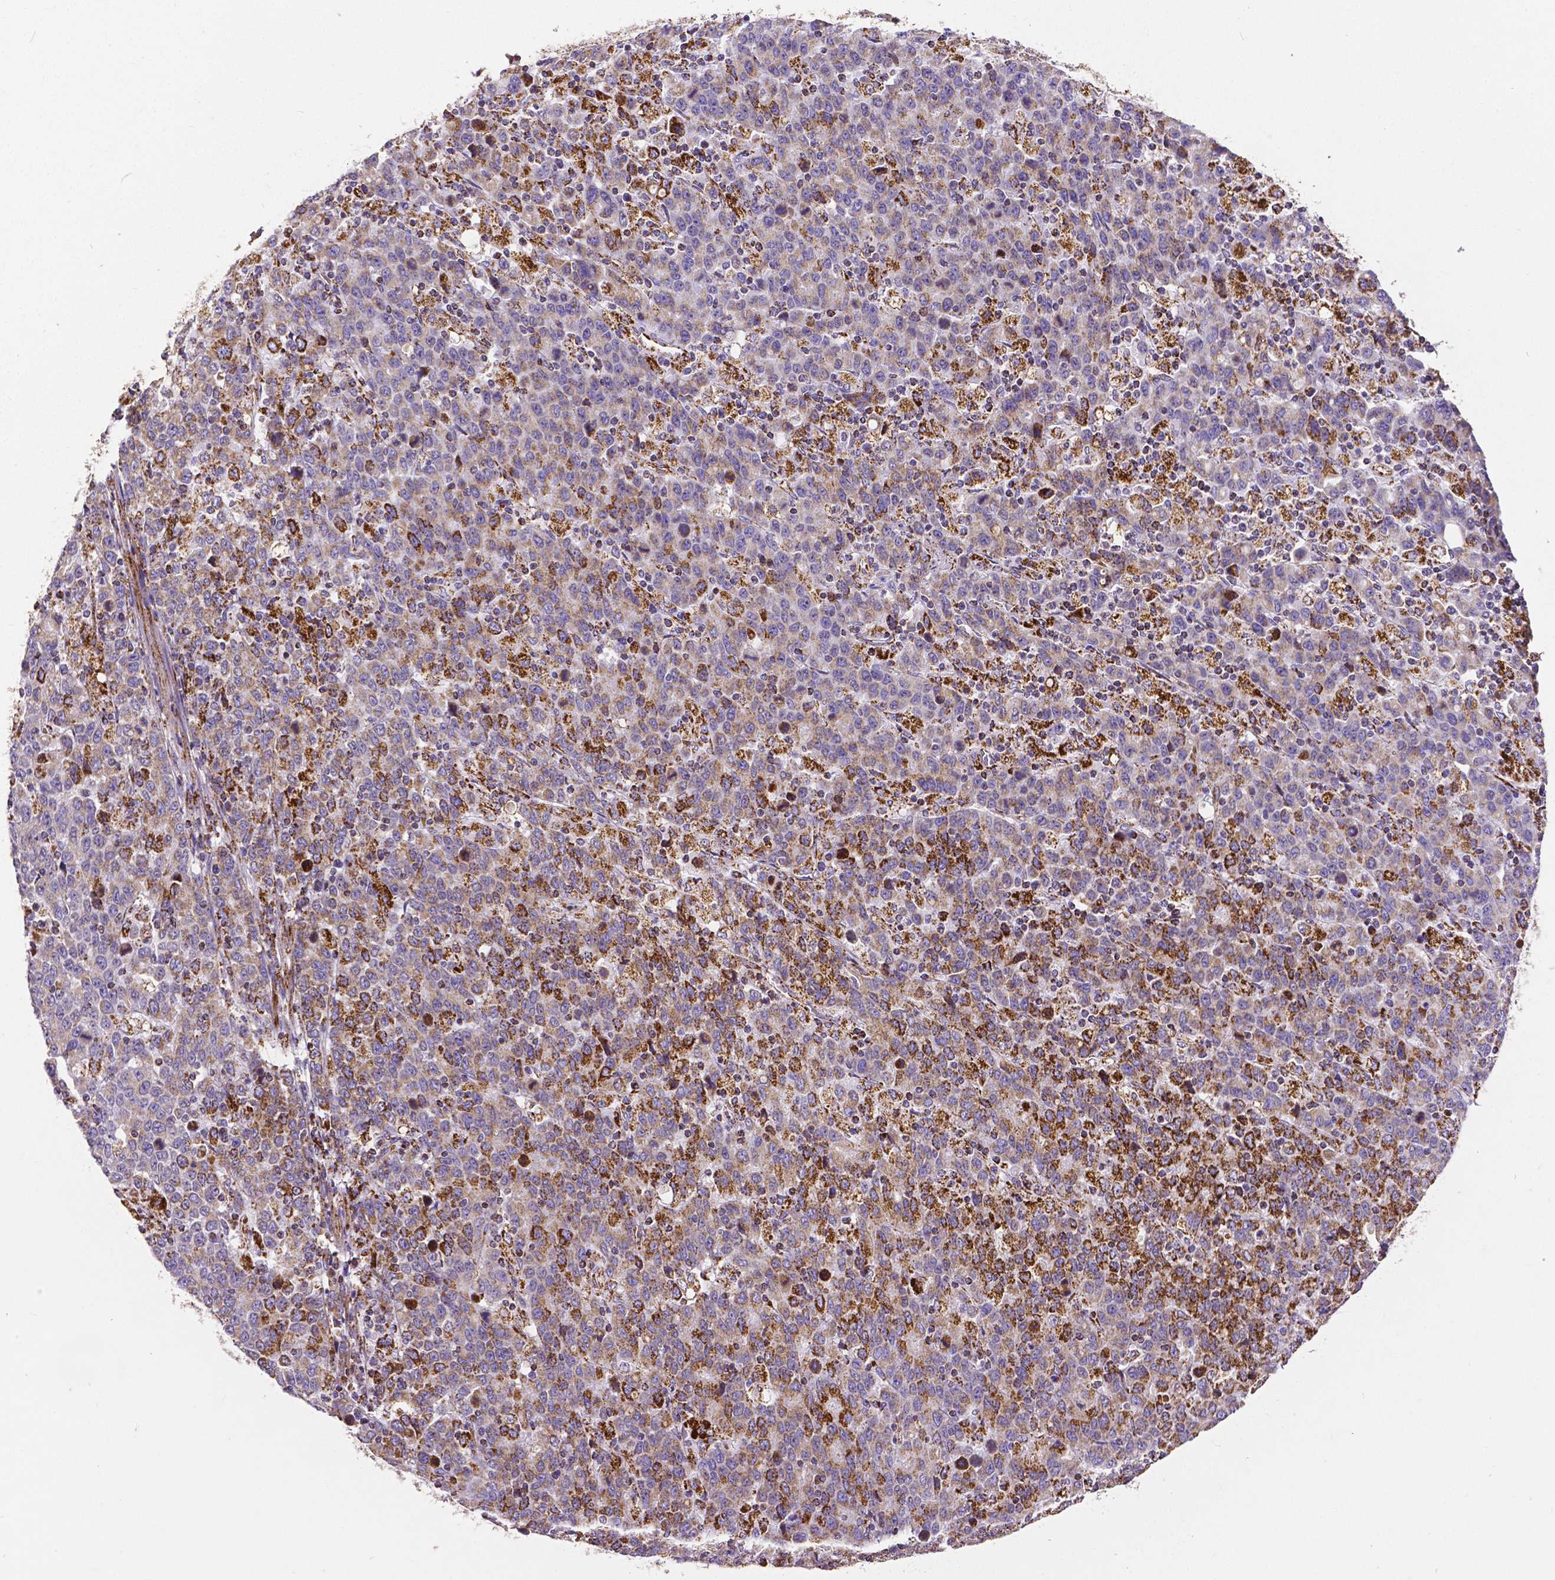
{"staining": {"intensity": "strong", "quantity": "<25%", "location": "cytoplasmic/membranous"}, "tissue": "stomach cancer", "cell_type": "Tumor cells", "image_type": "cancer", "snomed": [{"axis": "morphology", "description": "Adenocarcinoma, NOS"}, {"axis": "topography", "description": "Stomach, upper"}], "caption": "Immunohistochemistry of adenocarcinoma (stomach) reveals medium levels of strong cytoplasmic/membranous staining in about <25% of tumor cells.", "gene": "MACC1", "patient": {"sex": "male", "age": 69}}